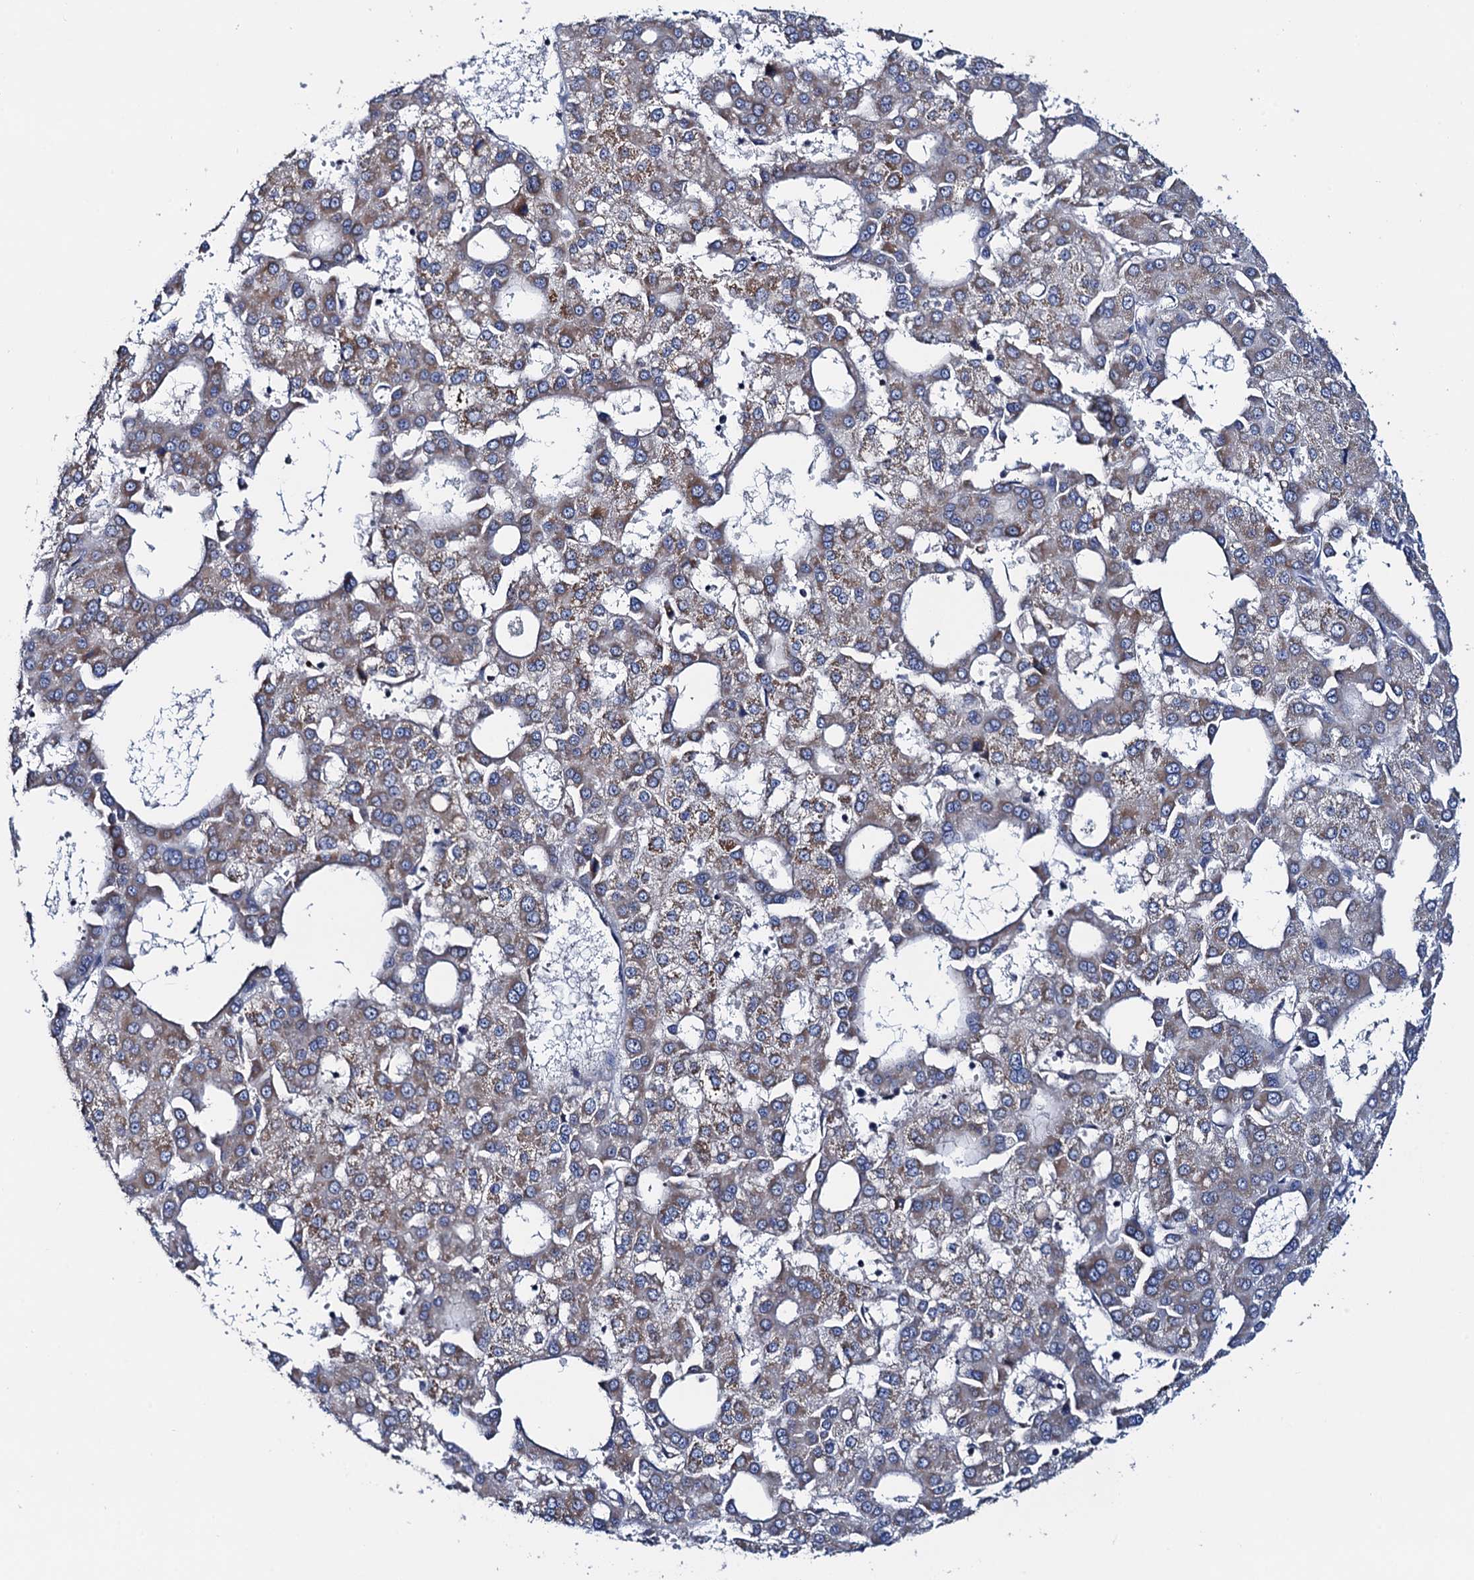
{"staining": {"intensity": "weak", "quantity": "25%-75%", "location": "cytoplasmic/membranous"}, "tissue": "liver cancer", "cell_type": "Tumor cells", "image_type": "cancer", "snomed": [{"axis": "morphology", "description": "Carcinoma, Hepatocellular, NOS"}, {"axis": "topography", "description": "Liver"}], "caption": "Liver cancer (hepatocellular carcinoma) was stained to show a protein in brown. There is low levels of weak cytoplasmic/membranous expression in about 25%-75% of tumor cells.", "gene": "MRPL48", "patient": {"sex": "male", "age": 47}}